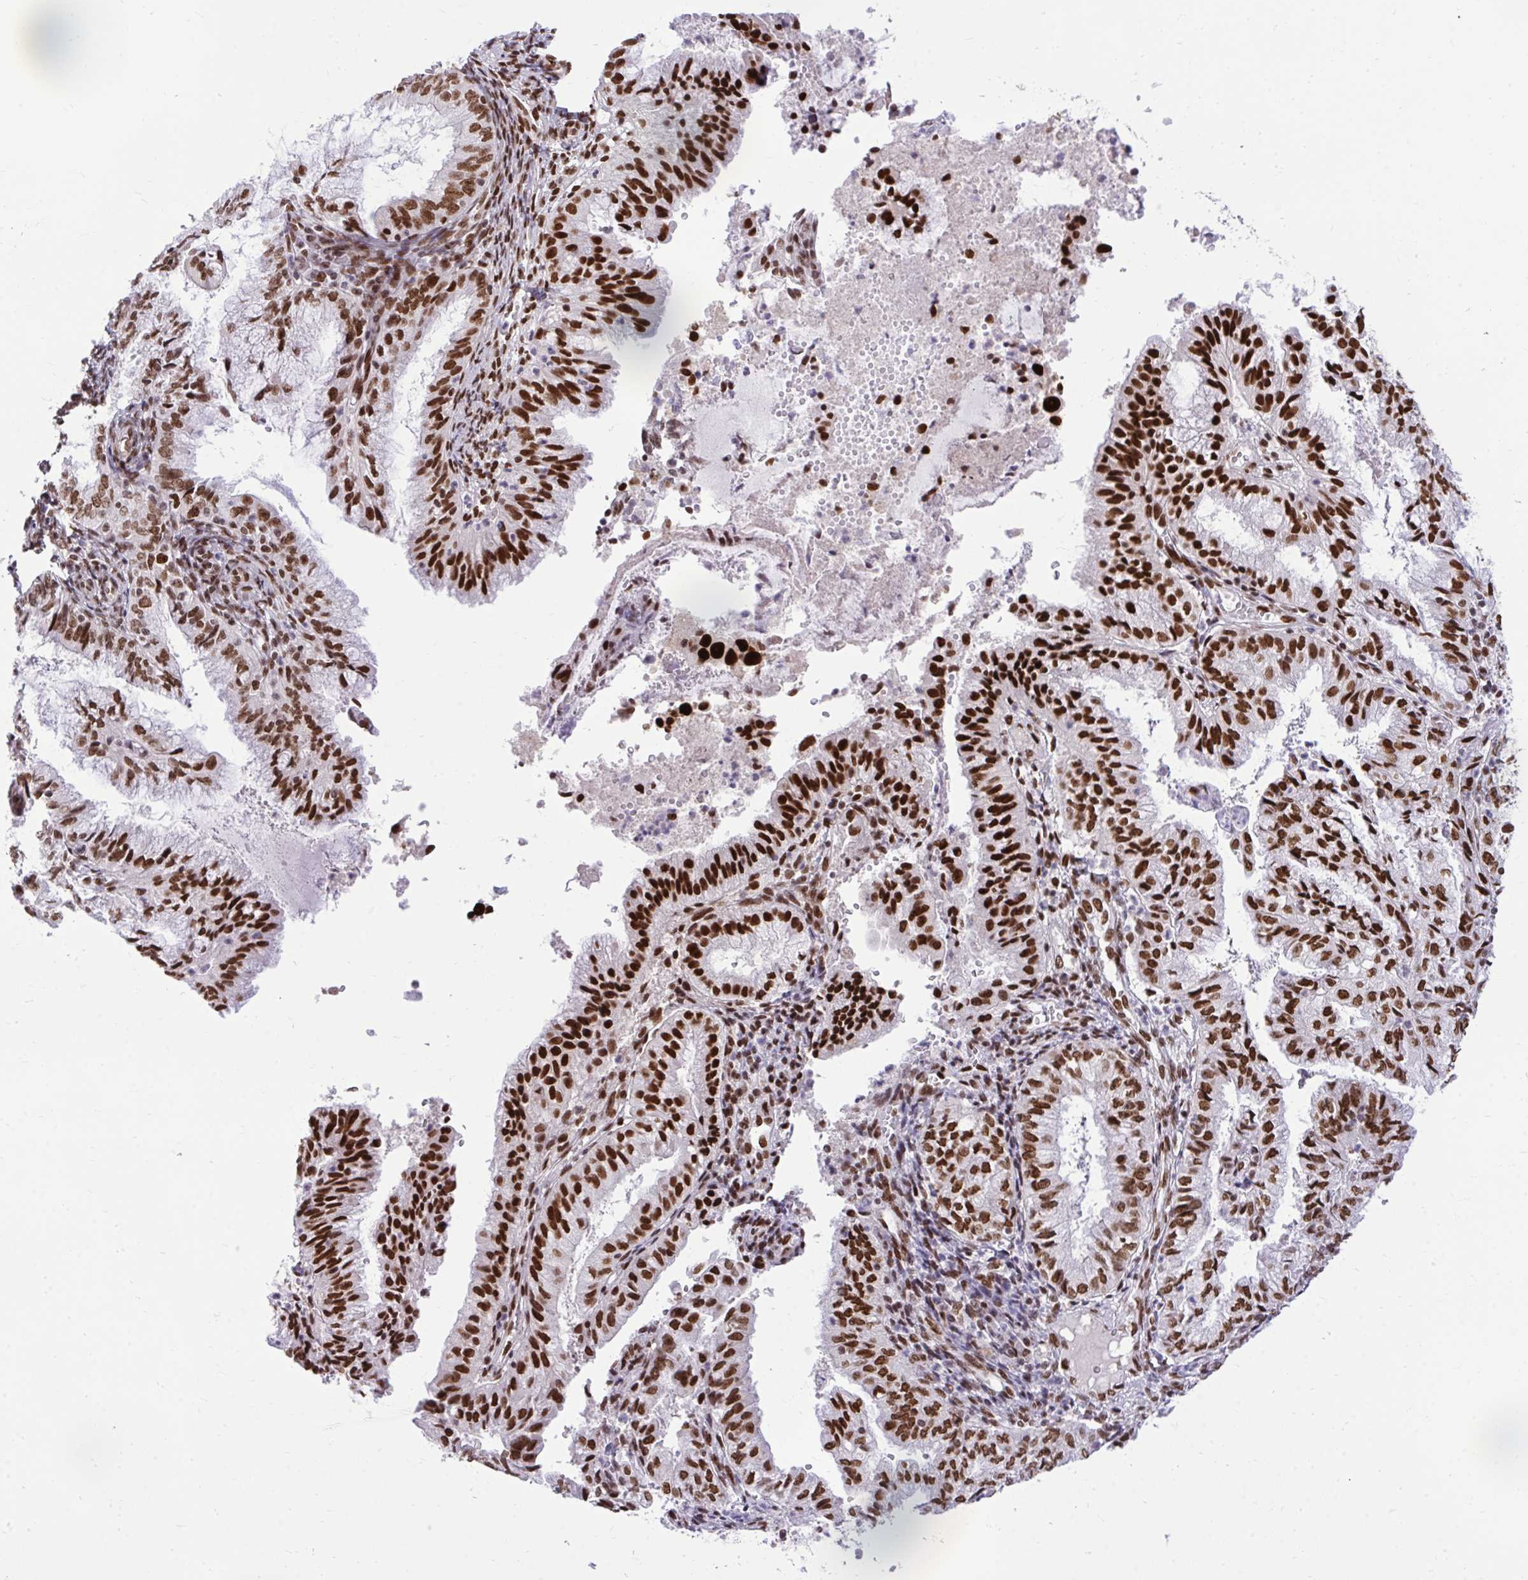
{"staining": {"intensity": "strong", "quantity": ">75%", "location": "nuclear"}, "tissue": "endometrial cancer", "cell_type": "Tumor cells", "image_type": "cancer", "snomed": [{"axis": "morphology", "description": "Adenocarcinoma, NOS"}, {"axis": "topography", "description": "Endometrium"}], "caption": "DAB immunohistochemical staining of human adenocarcinoma (endometrial) shows strong nuclear protein staining in about >75% of tumor cells.", "gene": "CDYL", "patient": {"sex": "female", "age": 55}}